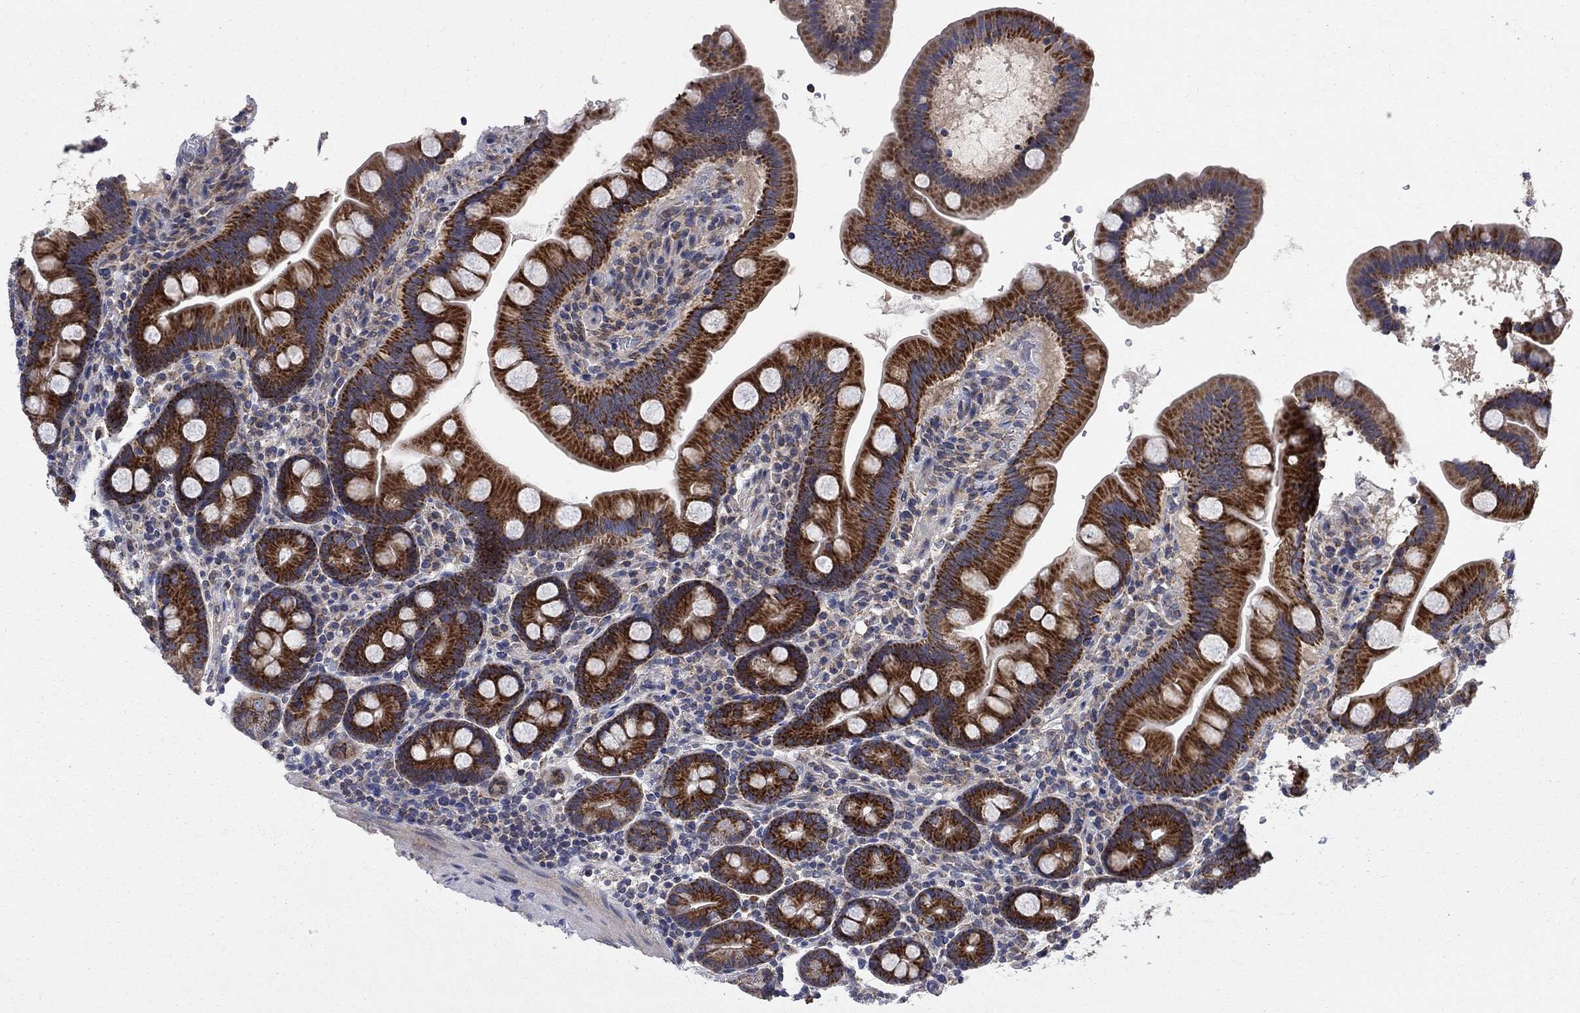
{"staining": {"intensity": "strong", "quantity": "25%-75%", "location": "cytoplasmic/membranous"}, "tissue": "duodenum", "cell_type": "Glandular cells", "image_type": "normal", "snomed": [{"axis": "morphology", "description": "Normal tissue, NOS"}, {"axis": "topography", "description": "Duodenum"}], "caption": "This histopathology image shows normal duodenum stained with IHC to label a protein in brown. The cytoplasmic/membranous of glandular cells show strong positivity for the protein. Nuclei are counter-stained blue.", "gene": "NME7", "patient": {"sex": "male", "age": 59}}